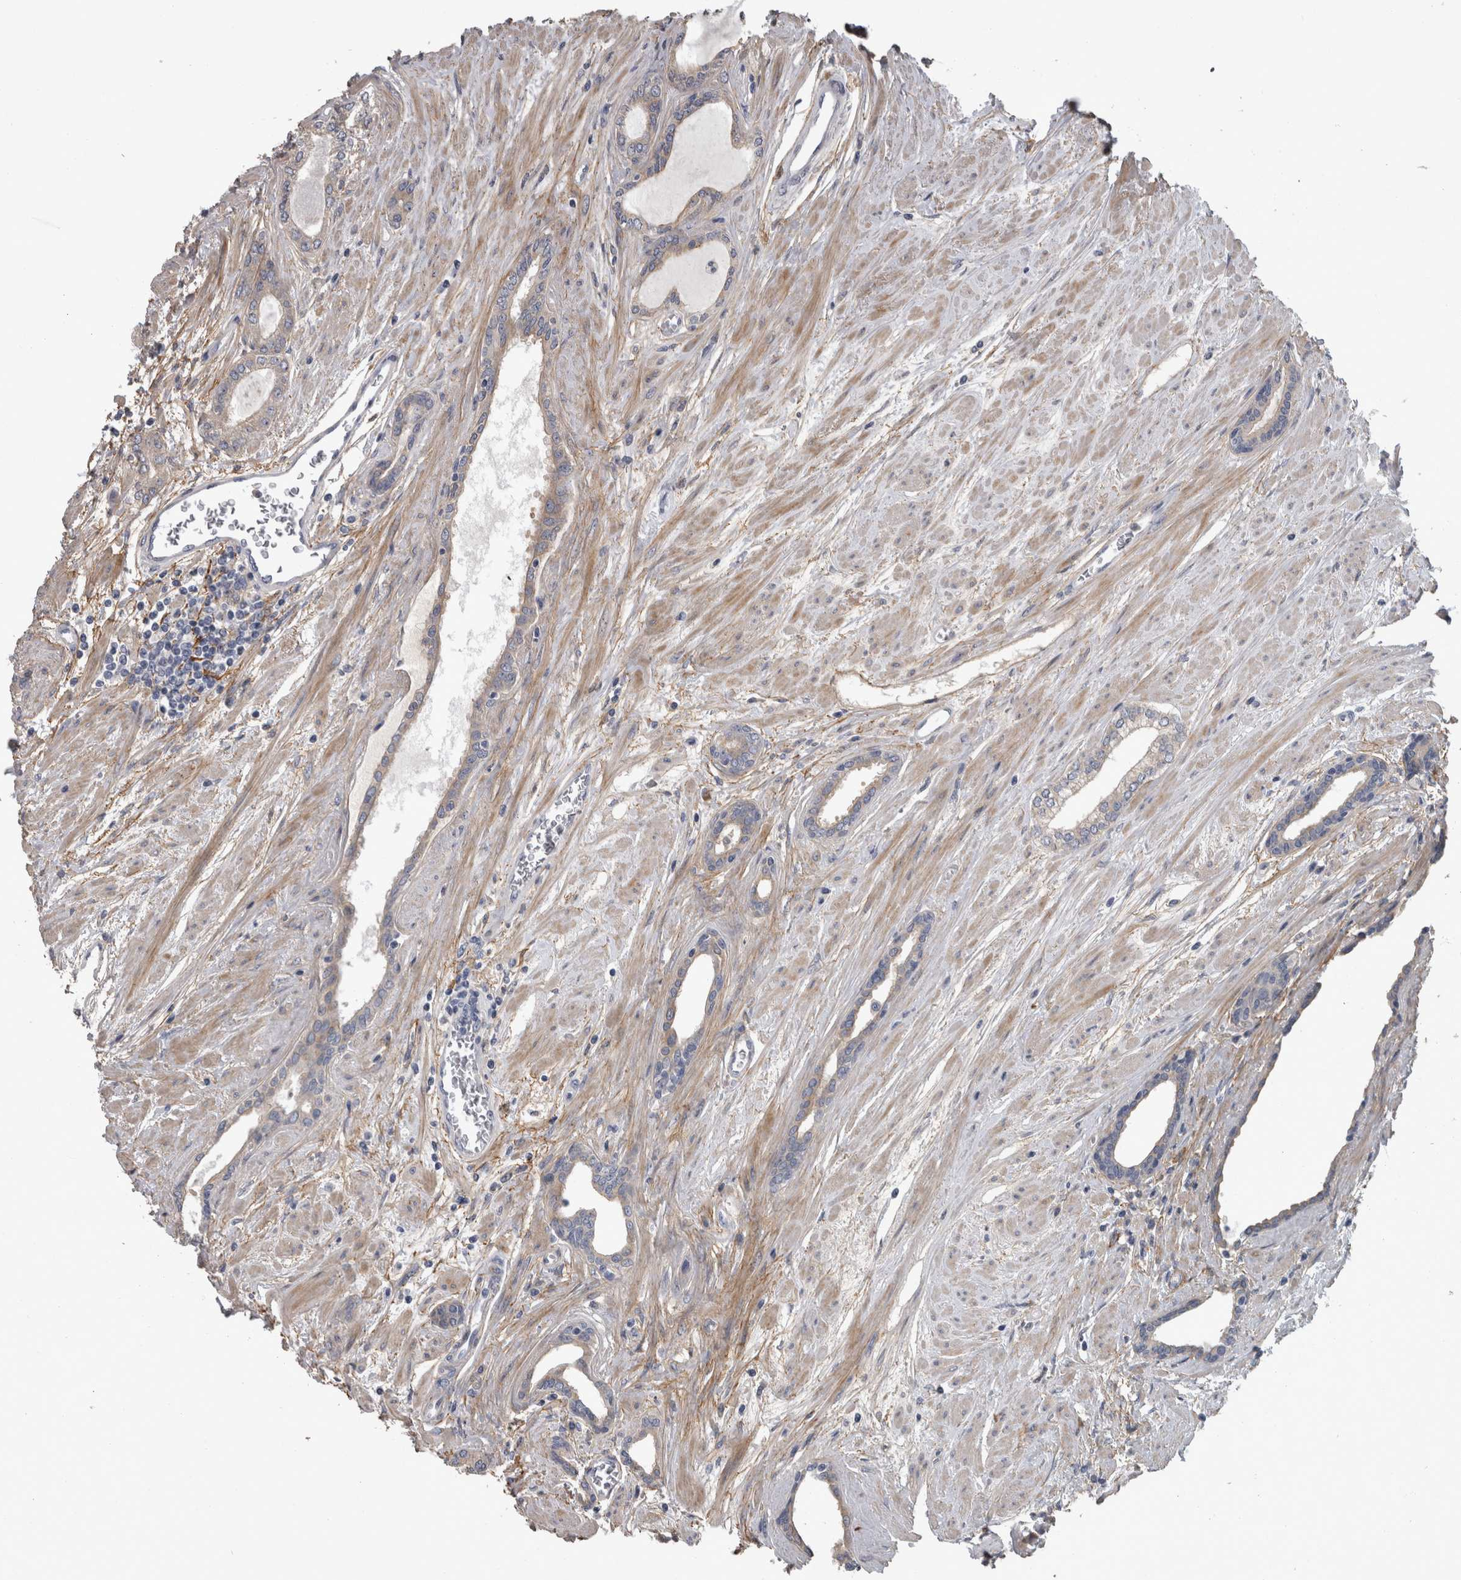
{"staining": {"intensity": "negative", "quantity": "none", "location": "none"}, "tissue": "prostate cancer", "cell_type": "Tumor cells", "image_type": "cancer", "snomed": [{"axis": "morphology", "description": "Adenocarcinoma, Low grade"}, {"axis": "topography", "description": "Prostate"}], "caption": "Photomicrograph shows no protein staining in tumor cells of prostate low-grade adenocarcinoma tissue.", "gene": "EFEMP2", "patient": {"sex": "male", "age": 60}}